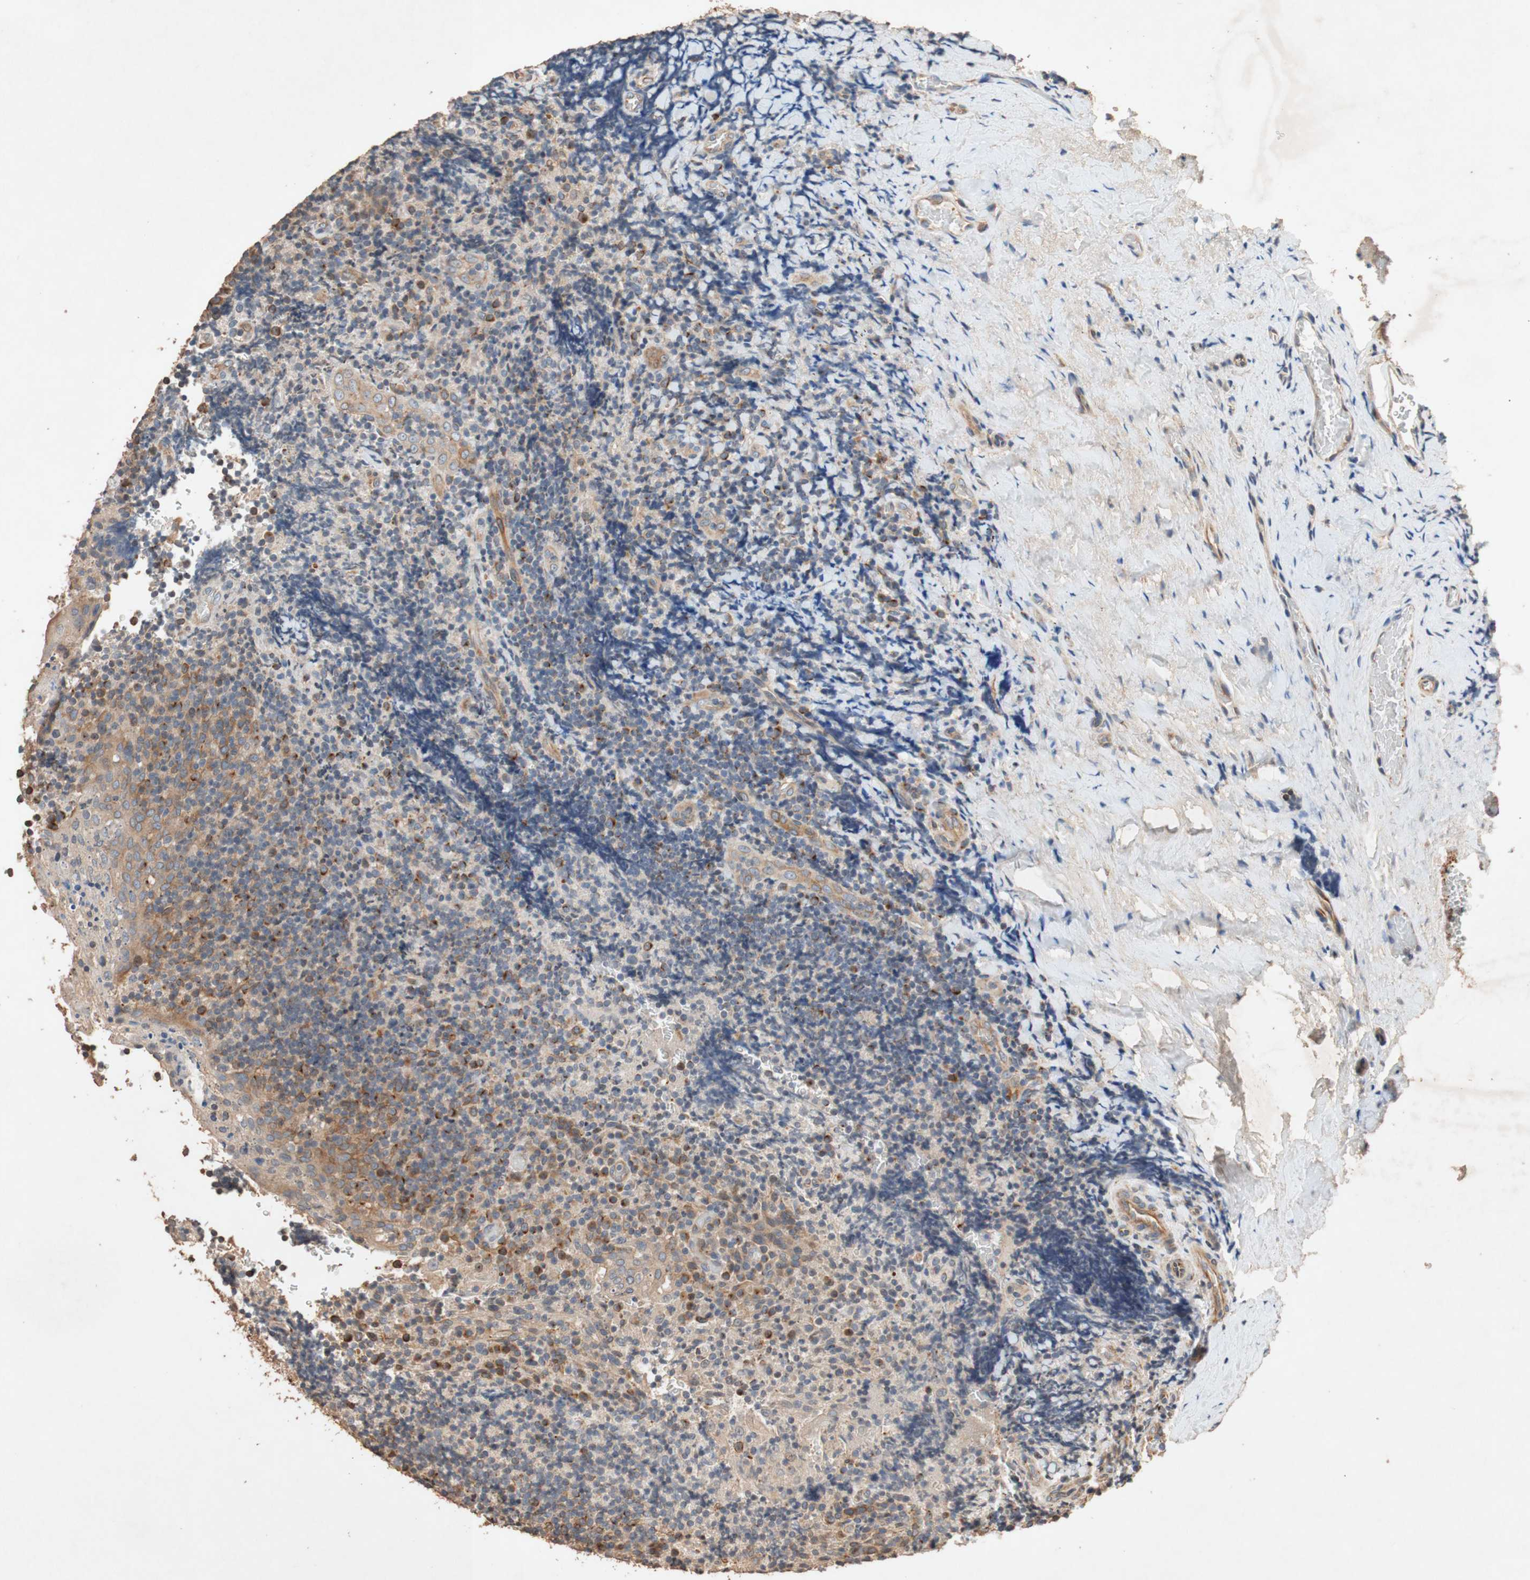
{"staining": {"intensity": "weak", "quantity": "<25%", "location": "cytoplasmic/membranous"}, "tissue": "lymphoma", "cell_type": "Tumor cells", "image_type": "cancer", "snomed": [{"axis": "morphology", "description": "Malignant lymphoma, non-Hodgkin's type, High grade"}, {"axis": "topography", "description": "Tonsil"}], "caption": "IHC photomicrograph of neoplastic tissue: human high-grade malignant lymphoma, non-Hodgkin's type stained with DAB (3,3'-diaminobenzidine) reveals no significant protein expression in tumor cells.", "gene": "TUBB", "patient": {"sex": "female", "age": 36}}